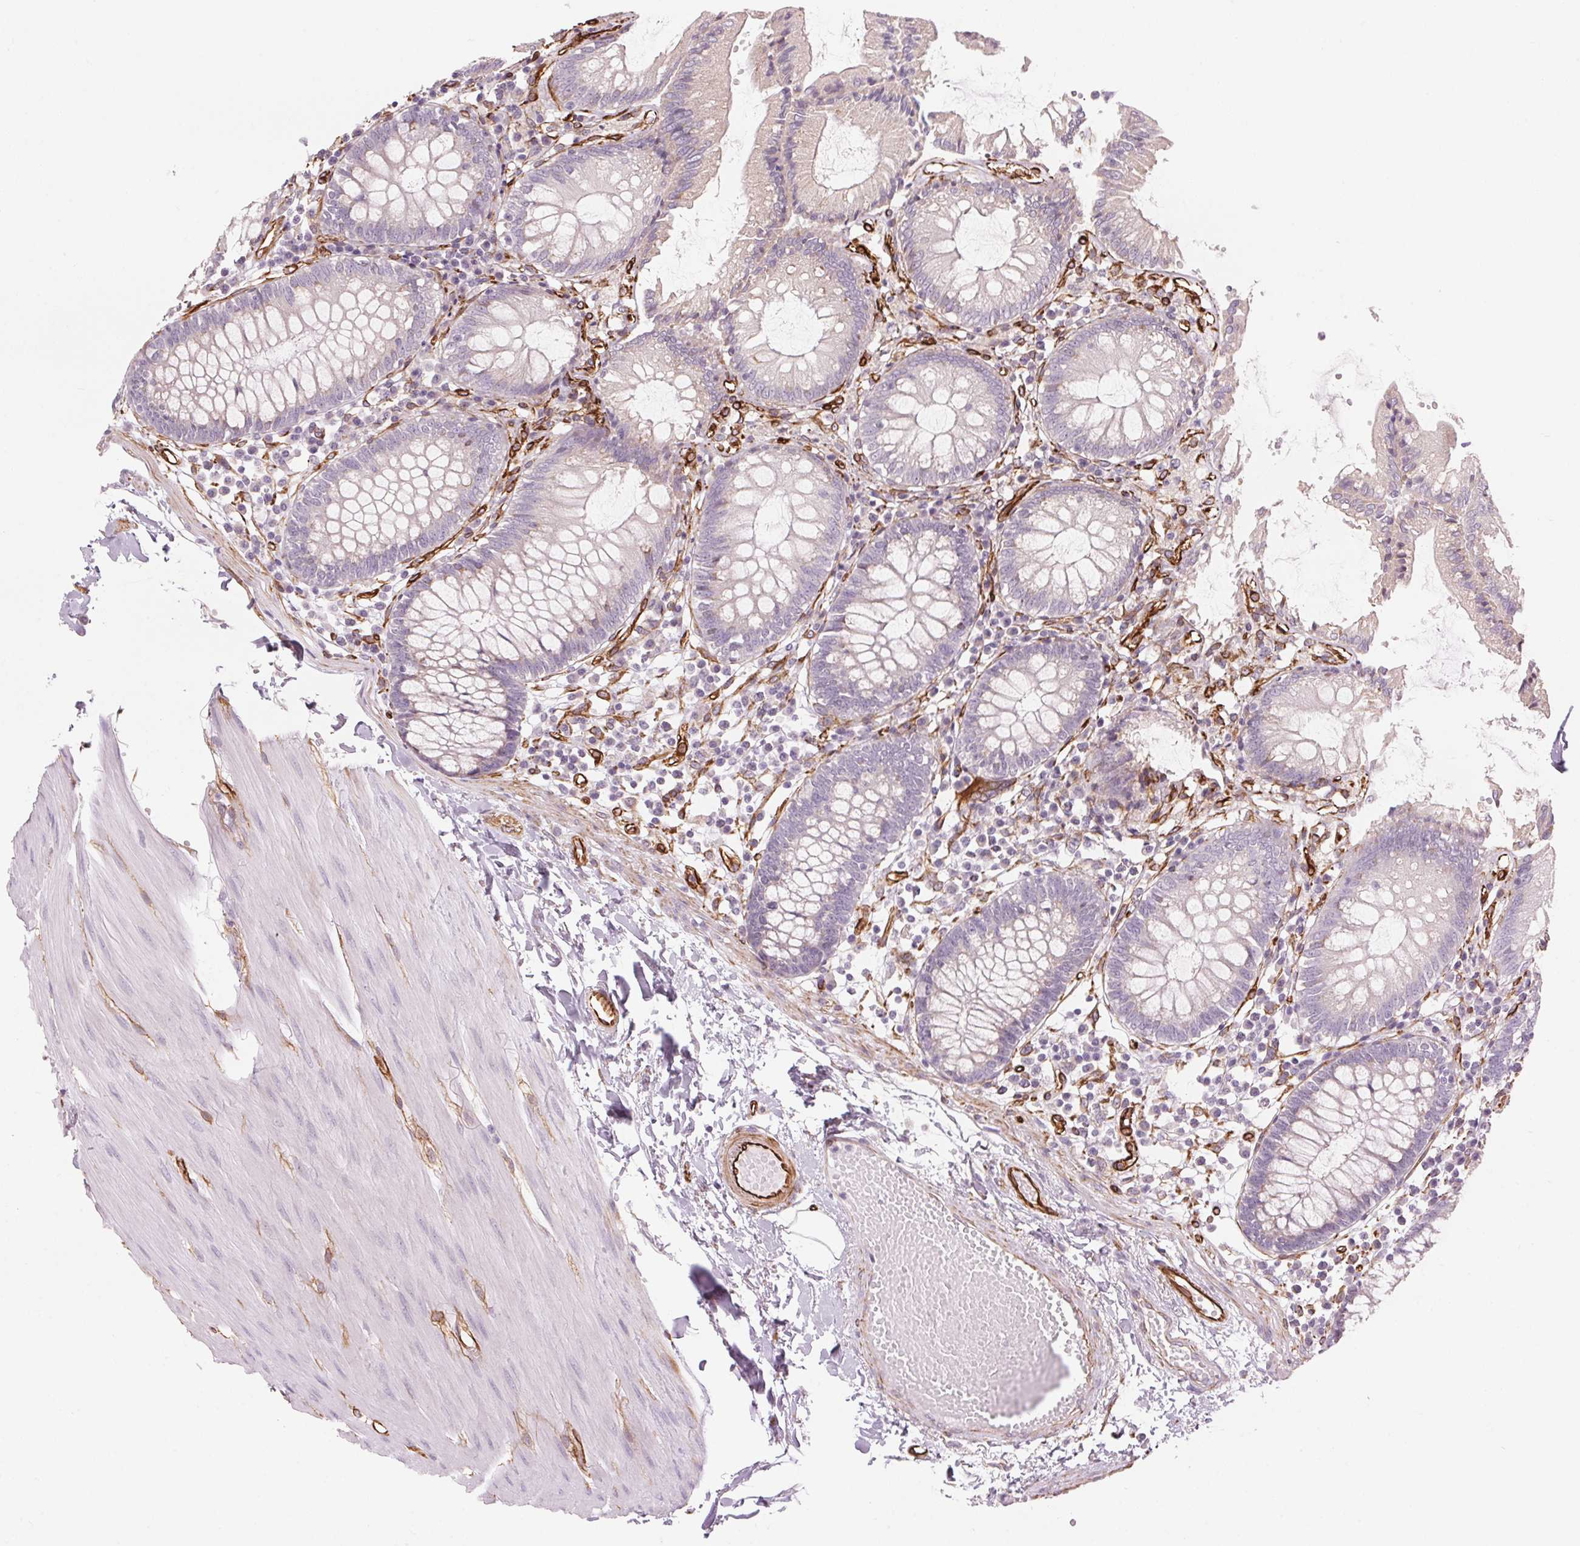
{"staining": {"intensity": "strong", "quantity": ">75%", "location": "cytoplasmic/membranous"}, "tissue": "colon", "cell_type": "Endothelial cells", "image_type": "normal", "snomed": [{"axis": "morphology", "description": "Normal tissue, NOS"}, {"axis": "morphology", "description": "Adenocarcinoma, NOS"}, {"axis": "topography", "description": "Colon"}], "caption": "The micrograph exhibits immunohistochemical staining of normal colon. There is strong cytoplasmic/membranous staining is present in approximately >75% of endothelial cells.", "gene": "CLPS", "patient": {"sex": "male", "age": 83}}